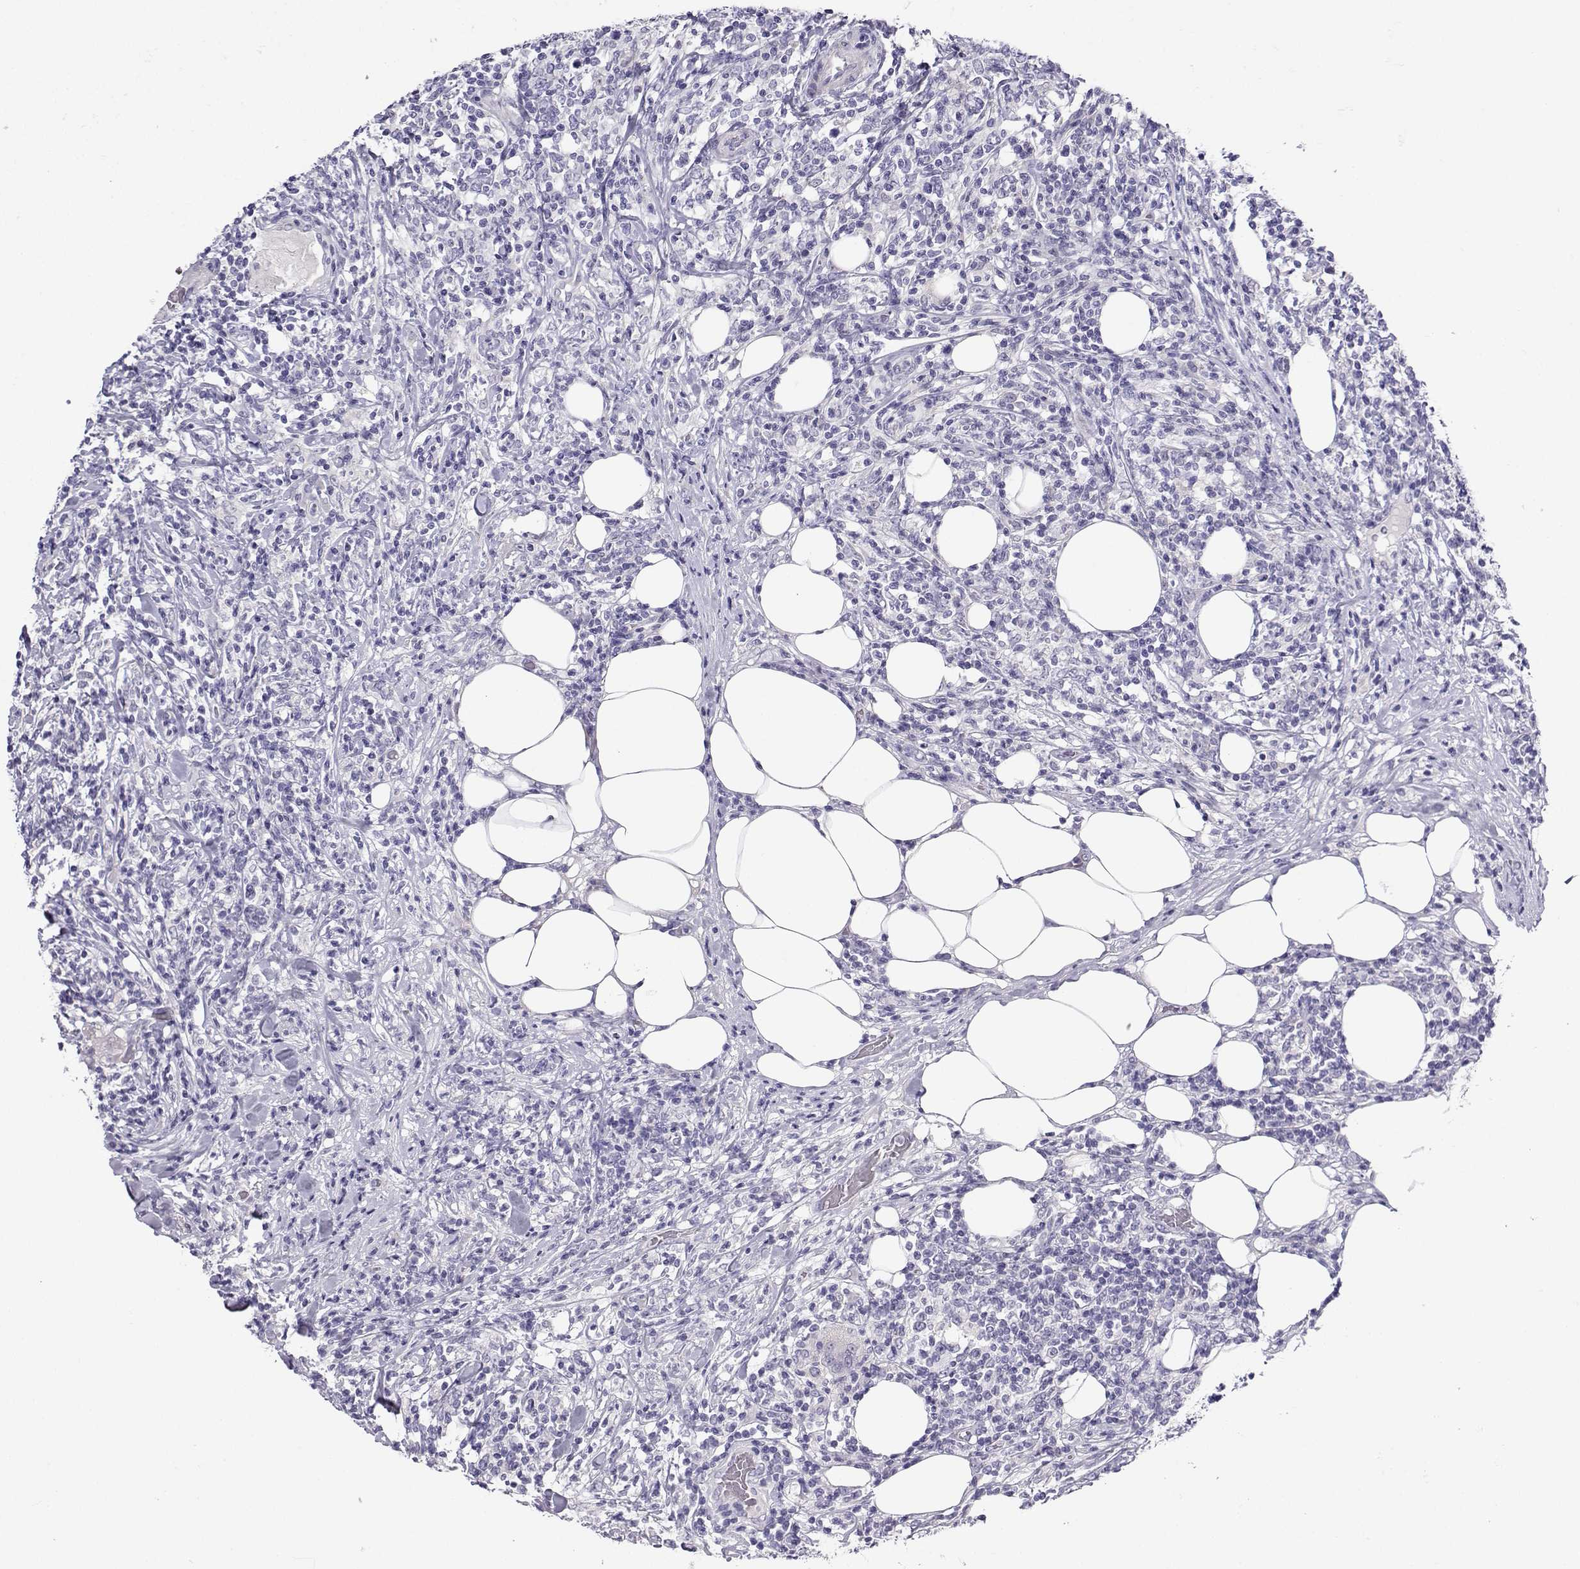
{"staining": {"intensity": "negative", "quantity": "none", "location": "none"}, "tissue": "lymphoma", "cell_type": "Tumor cells", "image_type": "cancer", "snomed": [{"axis": "morphology", "description": "Malignant lymphoma, non-Hodgkin's type, High grade"}, {"axis": "topography", "description": "Lymph node"}], "caption": "High power microscopy photomicrograph of an immunohistochemistry (IHC) micrograph of lymphoma, revealing no significant expression in tumor cells.", "gene": "FBXO24", "patient": {"sex": "female", "age": 84}}